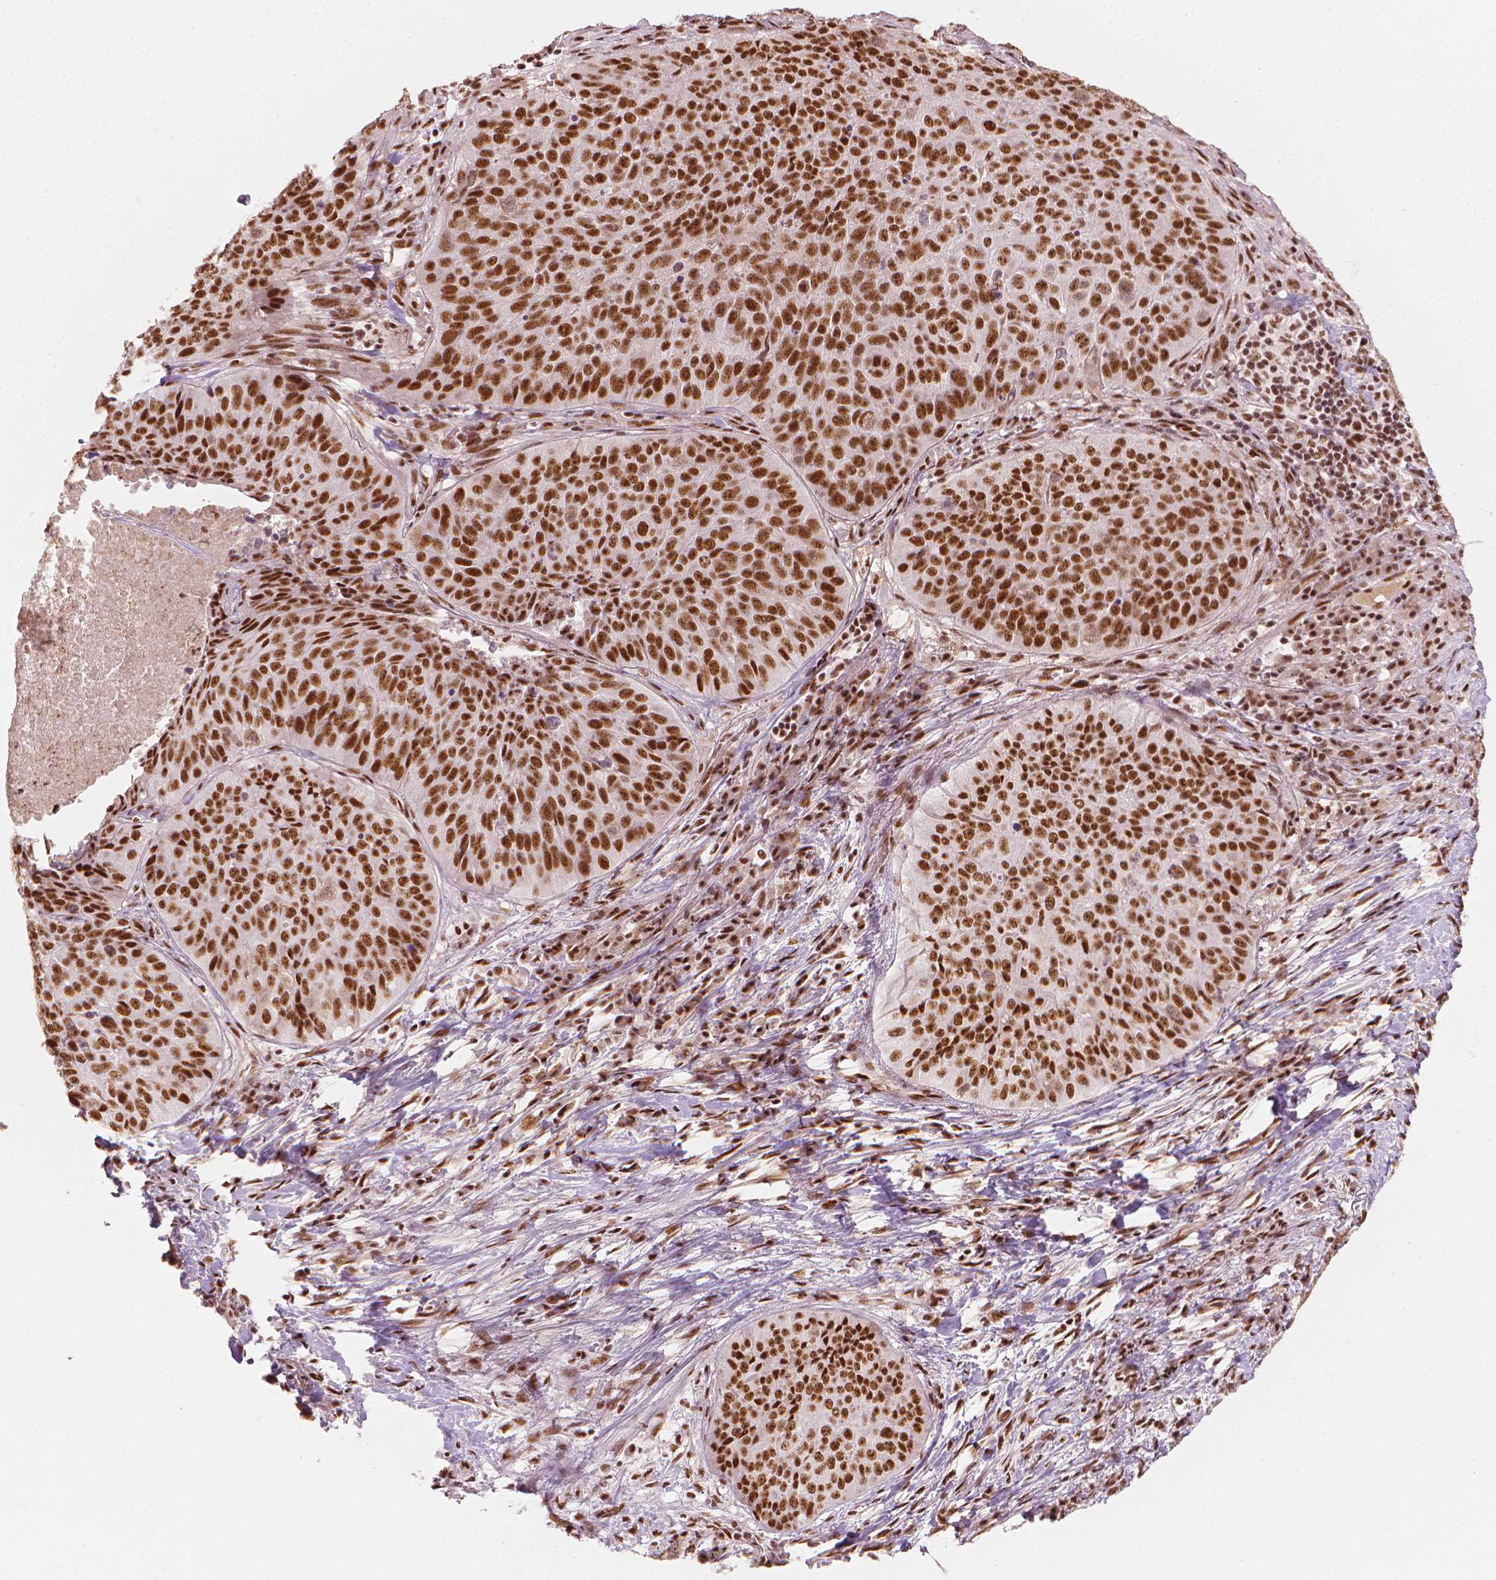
{"staining": {"intensity": "moderate", "quantity": ">75%", "location": "nuclear"}, "tissue": "lung cancer", "cell_type": "Tumor cells", "image_type": "cancer", "snomed": [{"axis": "morphology", "description": "Normal tissue, NOS"}, {"axis": "morphology", "description": "Squamous cell carcinoma, NOS"}, {"axis": "topography", "description": "Bronchus"}, {"axis": "topography", "description": "Lung"}], "caption": "A brown stain labels moderate nuclear positivity of a protein in lung cancer tumor cells.", "gene": "ELF2", "patient": {"sex": "male", "age": 64}}